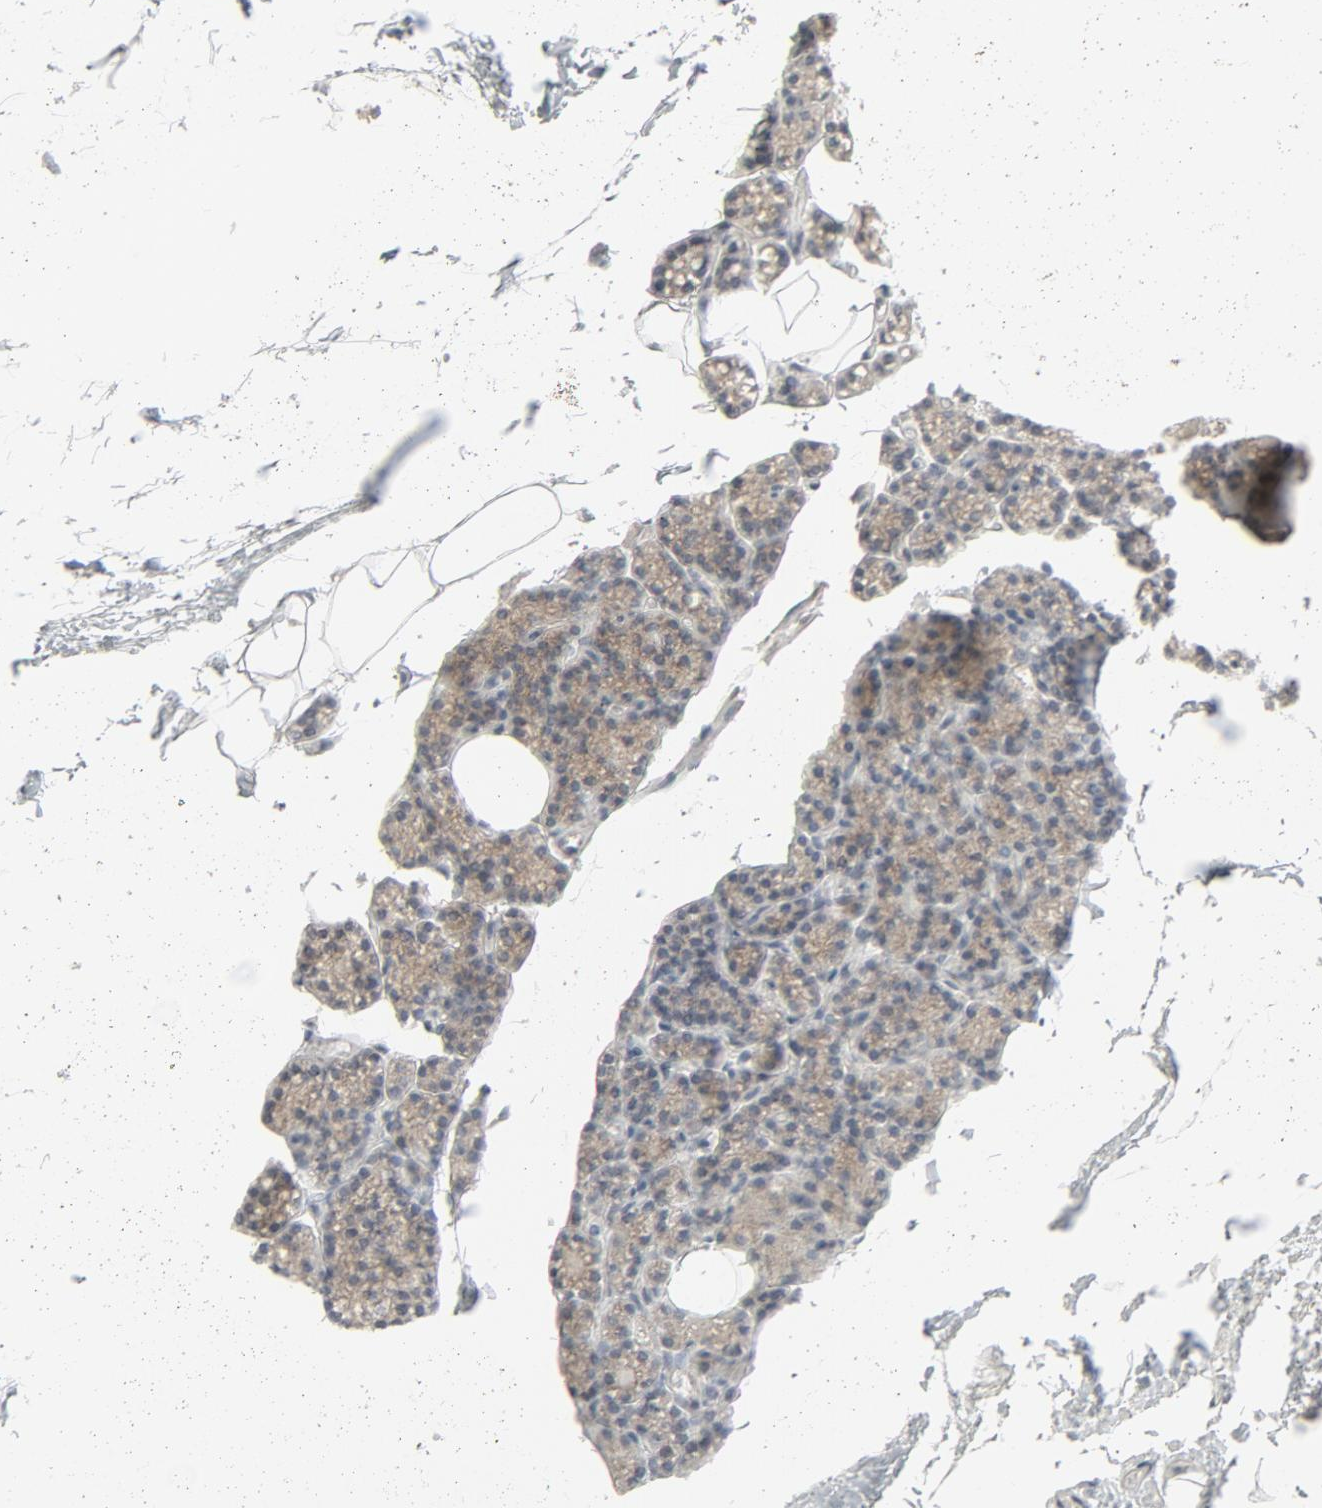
{"staining": {"intensity": "weak", "quantity": "25%-75%", "location": "cytoplasmic/membranous"}, "tissue": "parathyroid gland", "cell_type": "Glandular cells", "image_type": "normal", "snomed": [{"axis": "morphology", "description": "Normal tissue, NOS"}, {"axis": "topography", "description": "Parathyroid gland"}], "caption": "The image shows staining of normal parathyroid gland, revealing weak cytoplasmic/membranous protein positivity (brown color) within glandular cells. (IHC, brightfield microscopy, high magnification).", "gene": "FGFR3", "patient": {"sex": "female", "age": 60}}